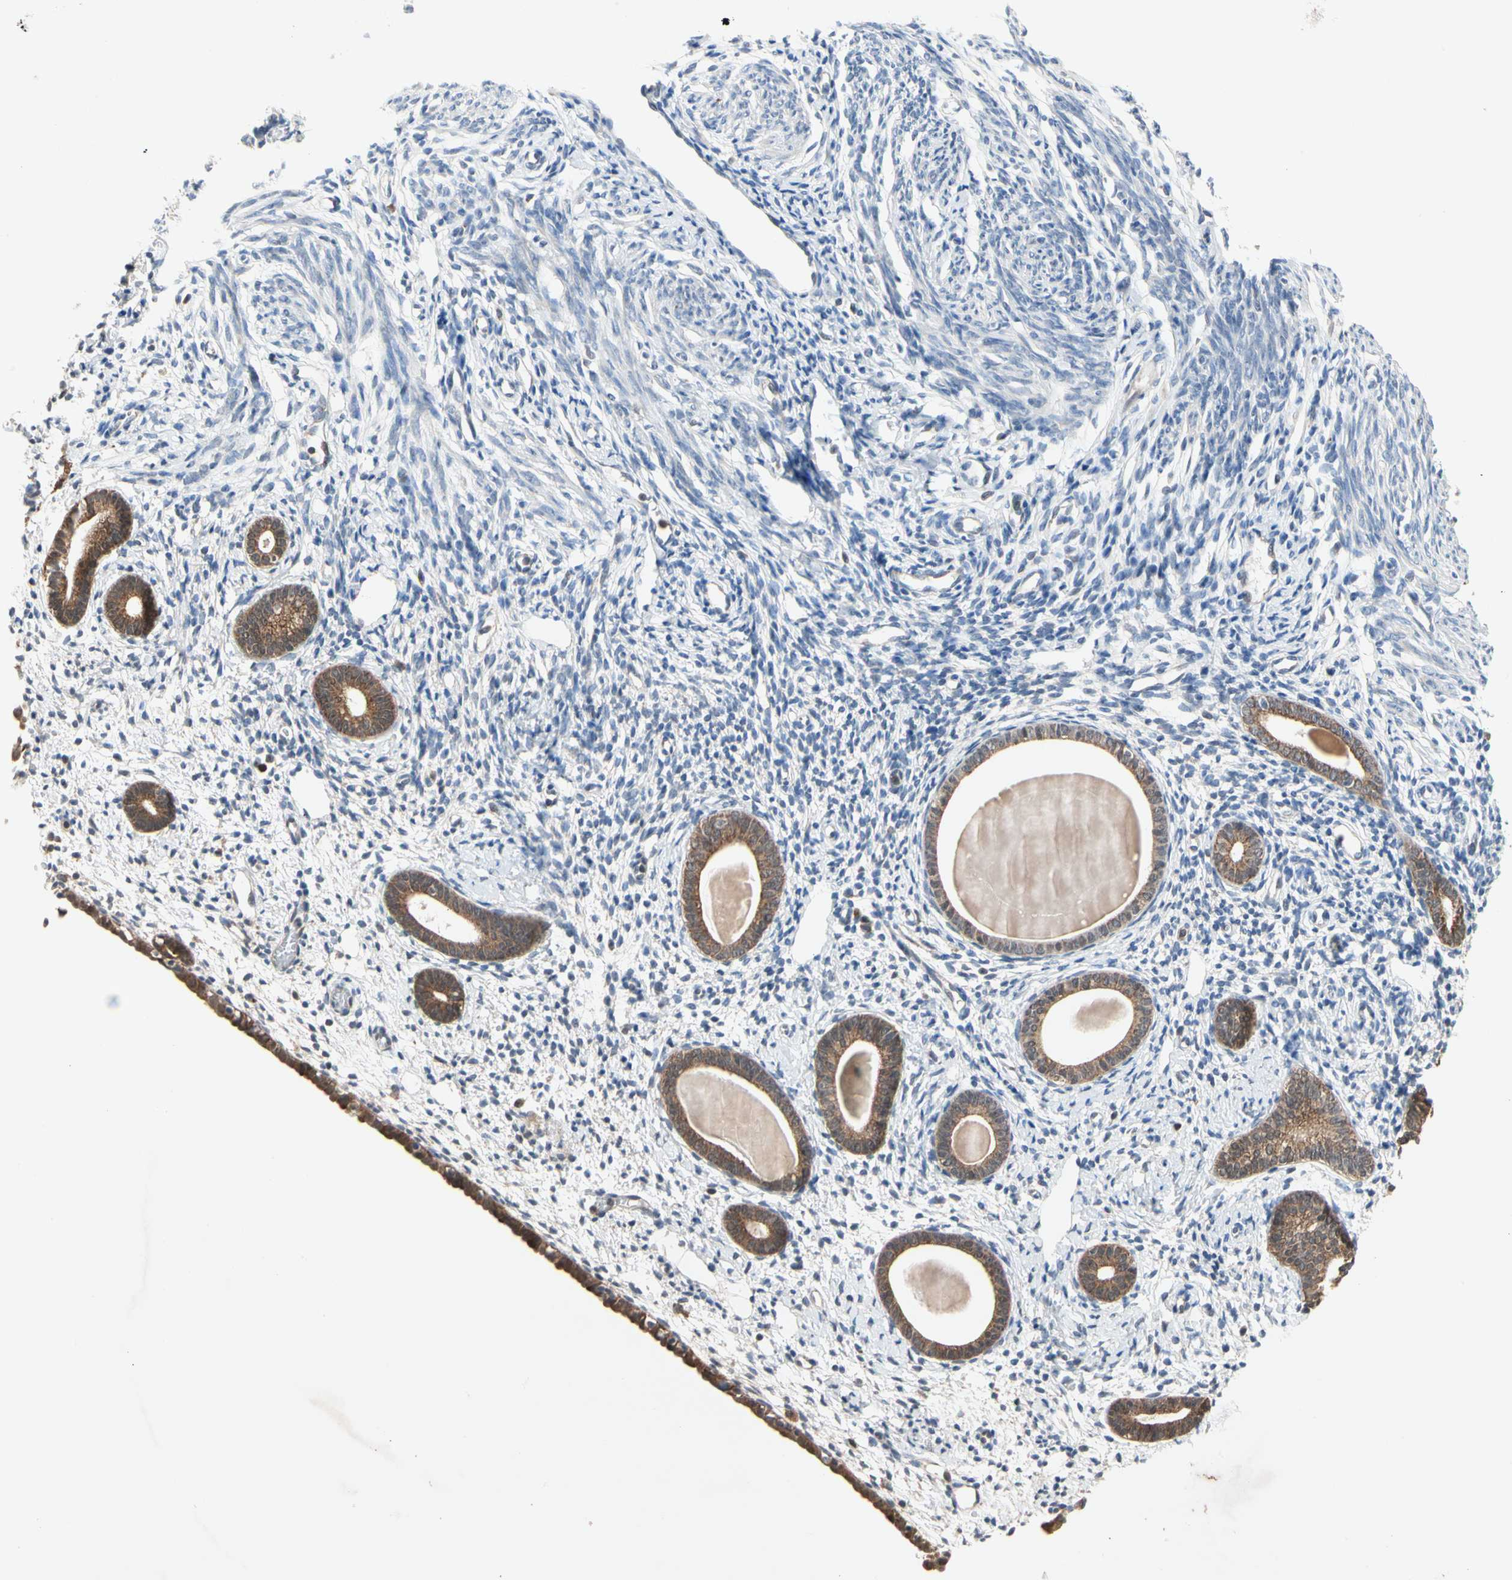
{"staining": {"intensity": "negative", "quantity": "none", "location": "none"}, "tissue": "endometrium", "cell_type": "Cells in endometrial stroma", "image_type": "normal", "snomed": [{"axis": "morphology", "description": "Normal tissue, NOS"}, {"axis": "topography", "description": "Endometrium"}], "caption": "DAB (3,3'-diaminobenzidine) immunohistochemical staining of normal human endometrium shows no significant staining in cells in endometrial stroma.", "gene": "MTHFS", "patient": {"sex": "female", "age": 71}}